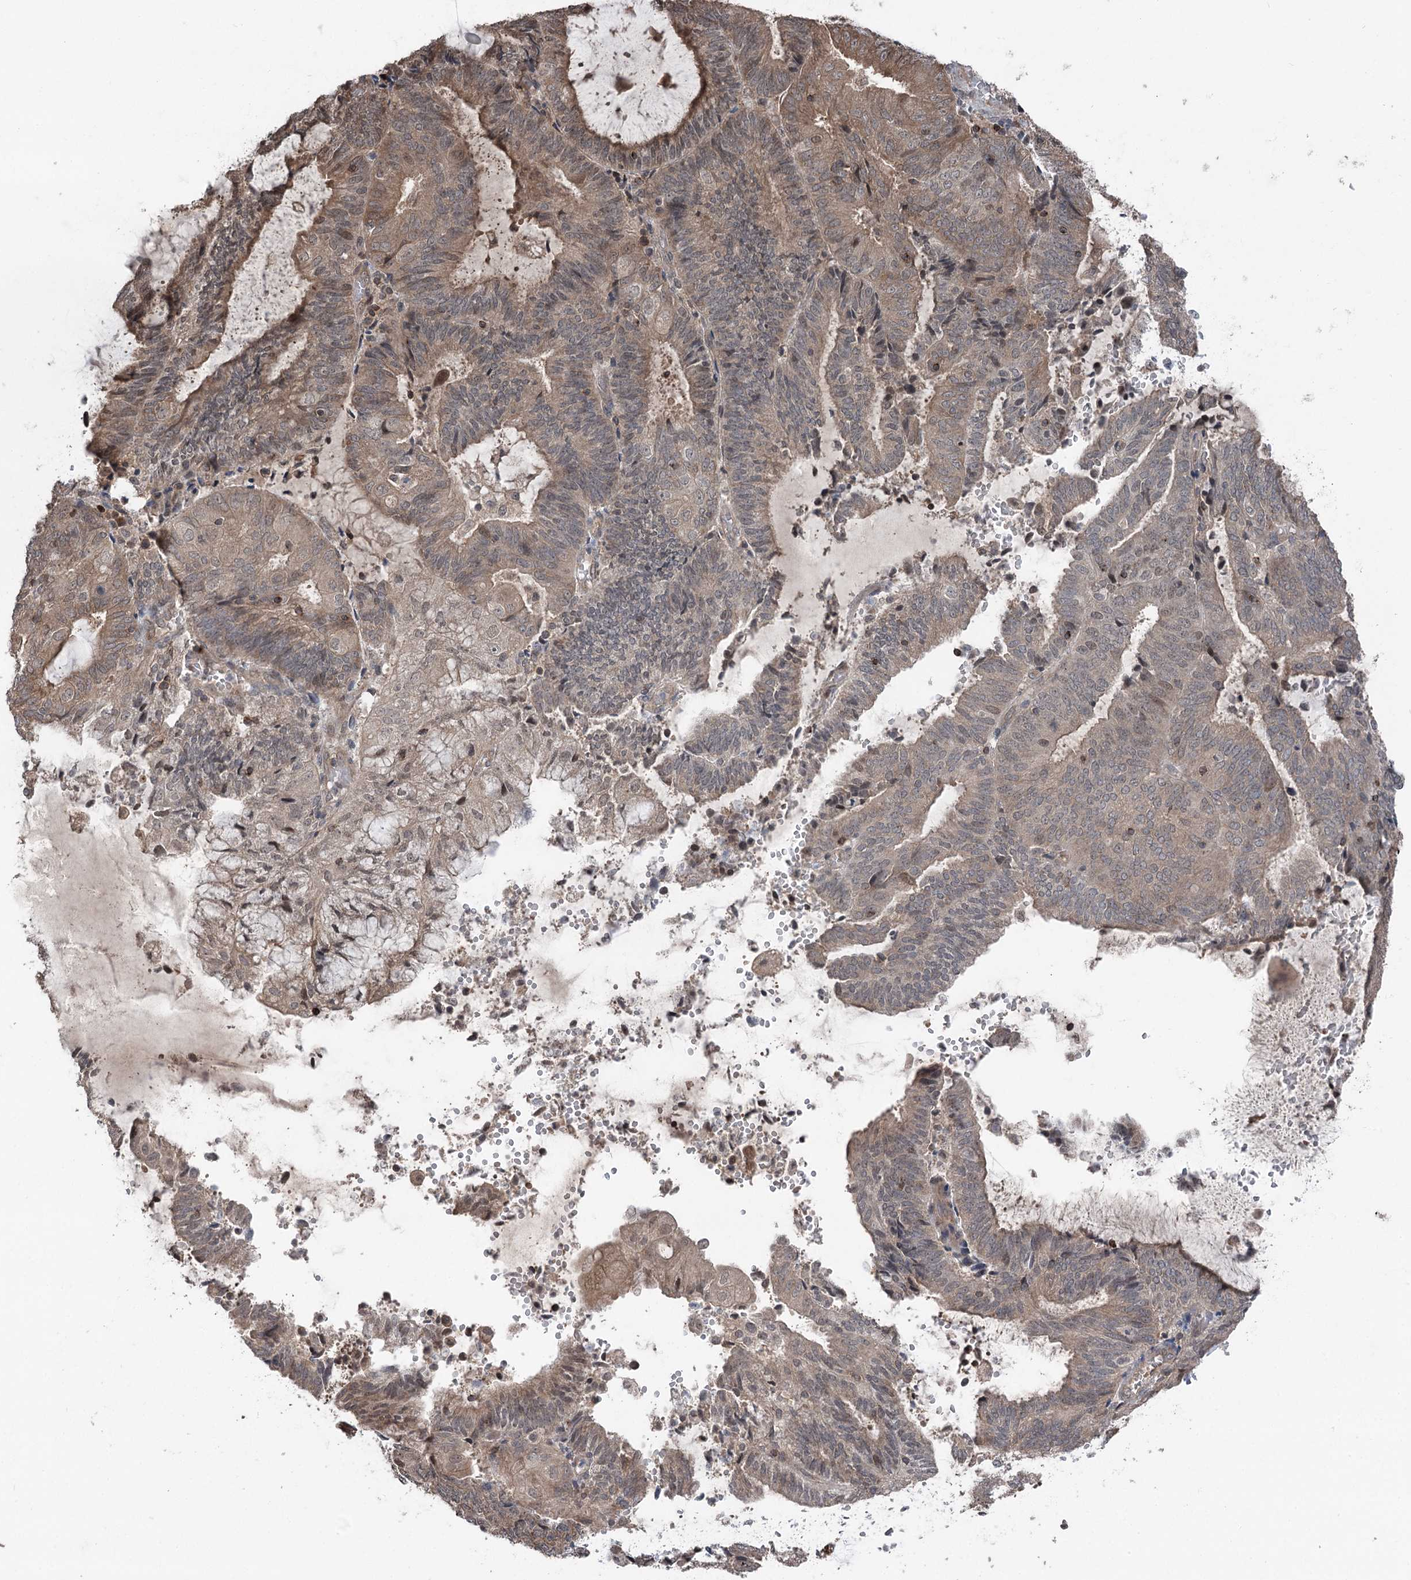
{"staining": {"intensity": "moderate", "quantity": ">75%", "location": "cytoplasmic/membranous"}, "tissue": "endometrial cancer", "cell_type": "Tumor cells", "image_type": "cancer", "snomed": [{"axis": "morphology", "description": "Adenocarcinoma, NOS"}, {"axis": "topography", "description": "Endometrium"}], "caption": "An IHC micrograph of neoplastic tissue is shown. Protein staining in brown labels moderate cytoplasmic/membranous positivity in adenocarcinoma (endometrial) within tumor cells.", "gene": "CCSER2", "patient": {"sex": "female", "age": 81}}